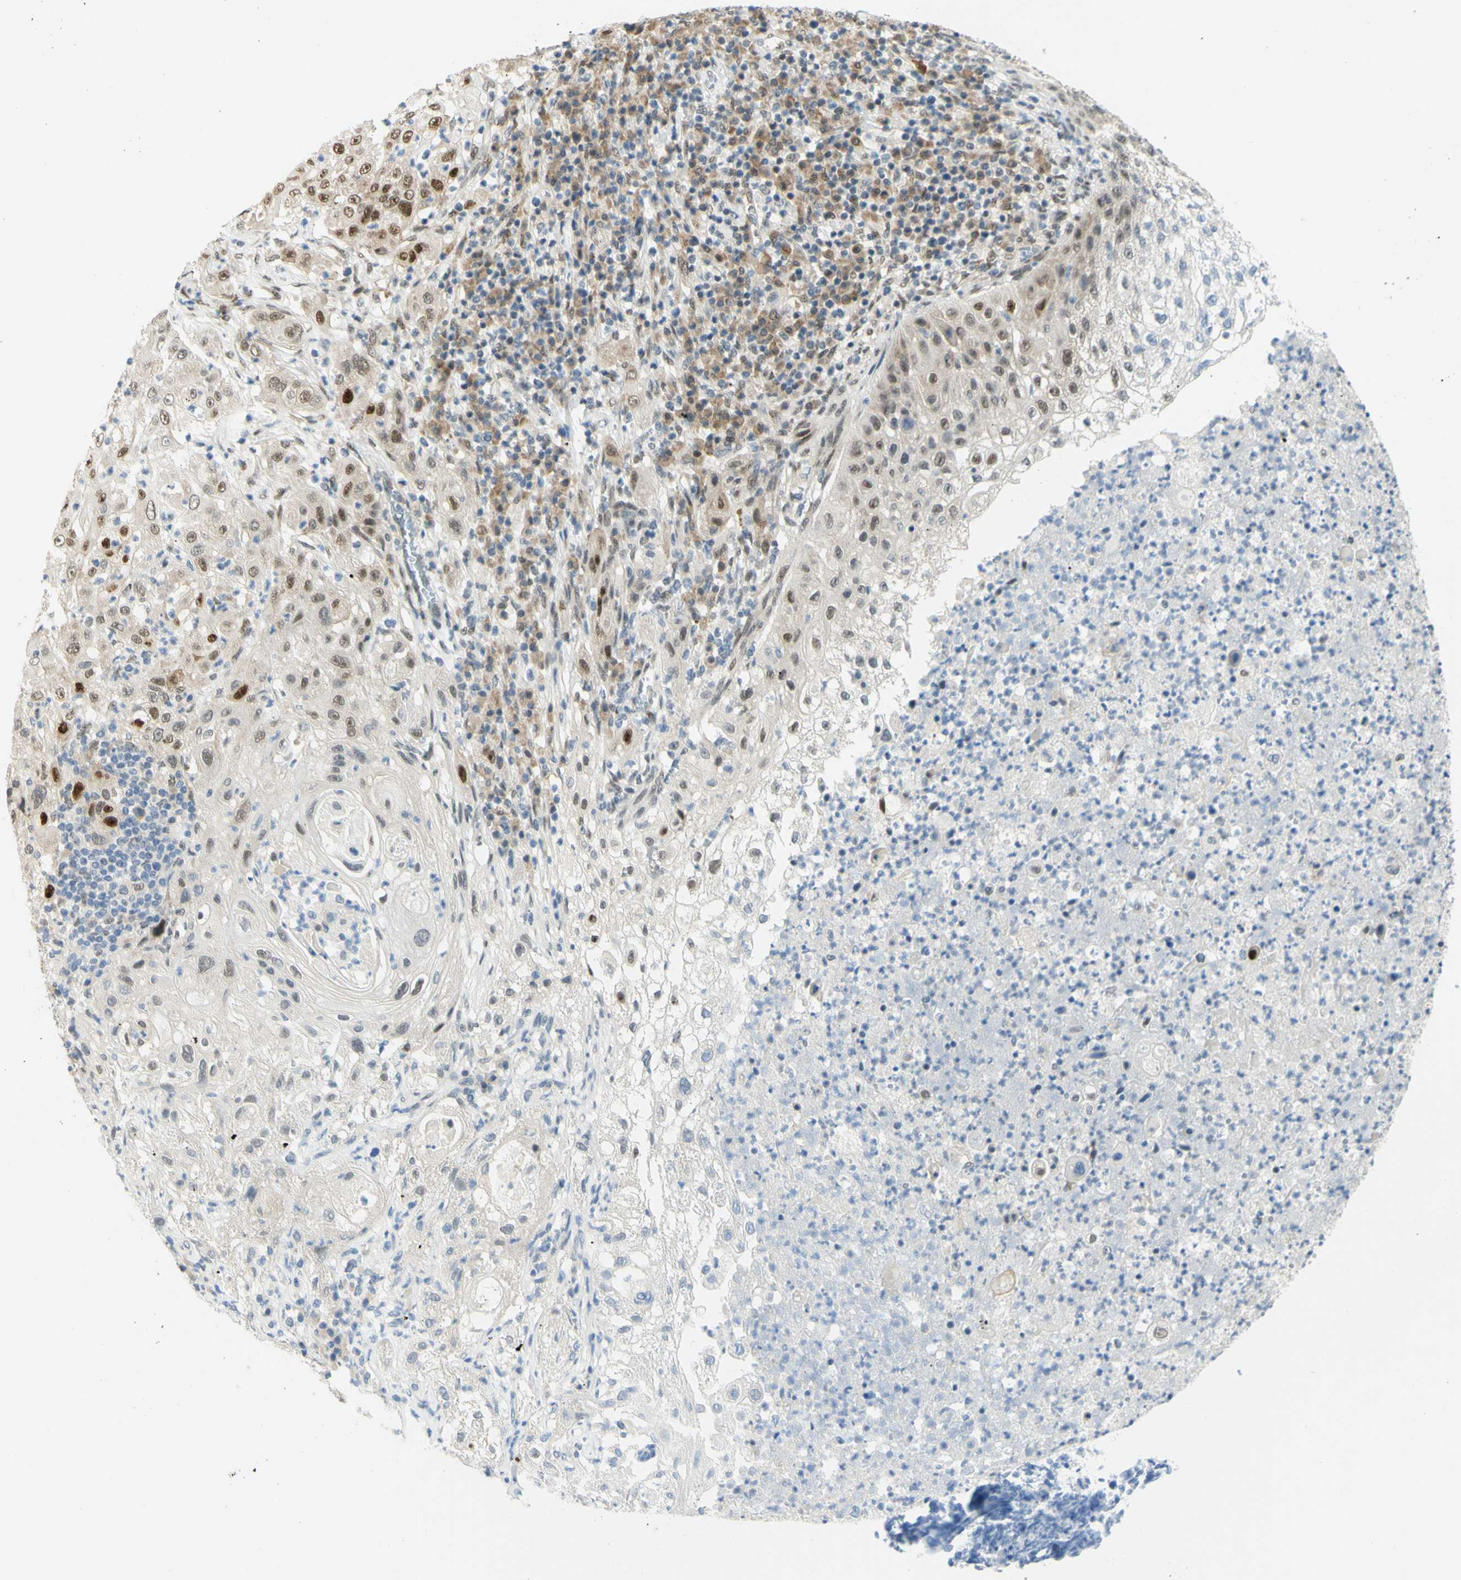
{"staining": {"intensity": "moderate", "quantity": "25%-75%", "location": "nuclear"}, "tissue": "lung cancer", "cell_type": "Tumor cells", "image_type": "cancer", "snomed": [{"axis": "morphology", "description": "Inflammation, NOS"}, {"axis": "morphology", "description": "Squamous cell carcinoma, NOS"}, {"axis": "topography", "description": "Lymph node"}, {"axis": "topography", "description": "Soft tissue"}, {"axis": "topography", "description": "Lung"}], "caption": "Immunohistochemical staining of human lung cancer reveals medium levels of moderate nuclear protein staining in about 25%-75% of tumor cells.", "gene": "DDX1", "patient": {"sex": "male", "age": 66}}